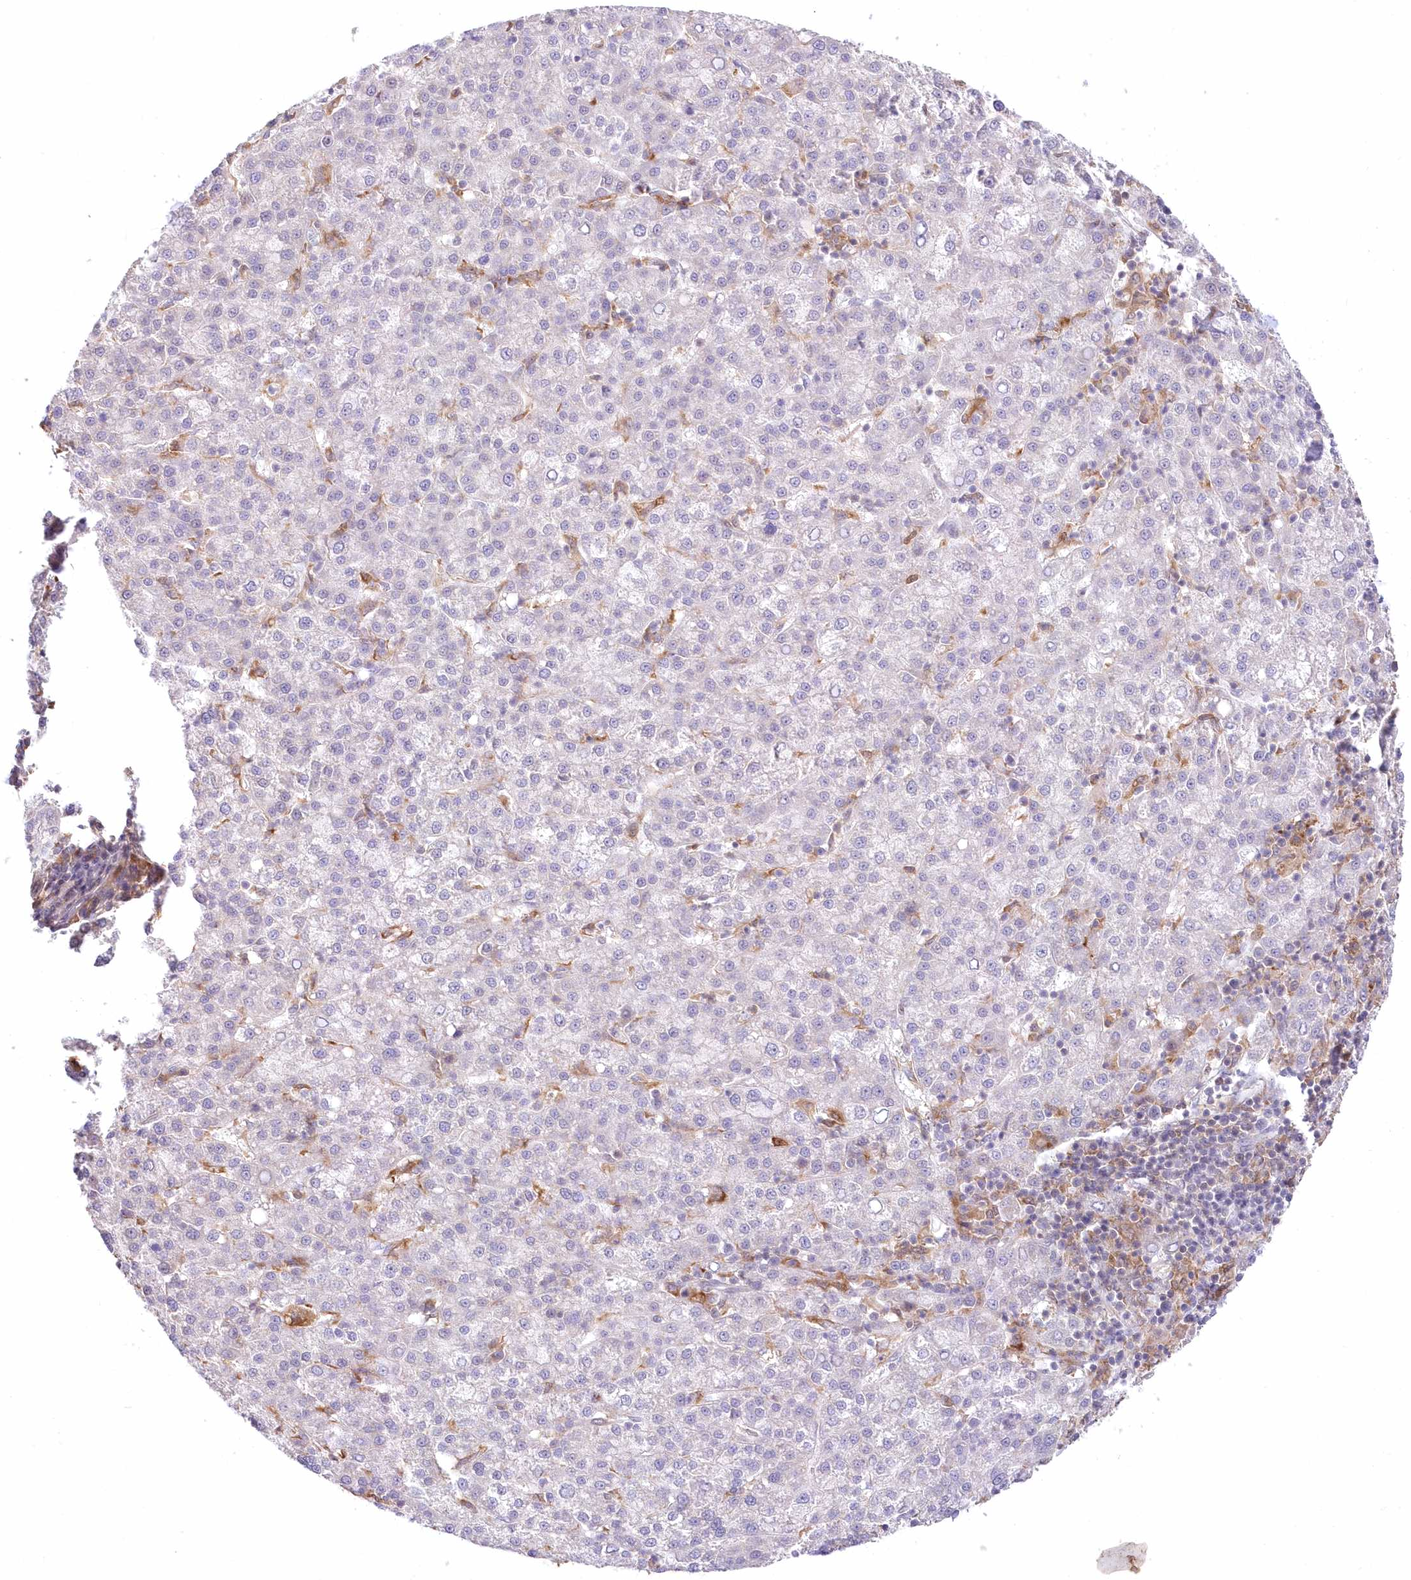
{"staining": {"intensity": "negative", "quantity": "none", "location": "none"}, "tissue": "liver cancer", "cell_type": "Tumor cells", "image_type": "cancer", "snomed": [{"axis": "morphology", "description": "Carcinoma, Hepatocellular, NOS"}, {"axis": "topography", "description": "Liver"}], "caption": "Tumor cells show no significant protein staining in liver hepatocellular carcinoma. (DAB (3,3'-diaminobenzidine) IHC, high magnification).", "gene": "LDB1", "patient": {"sex": "female", "age": 58}}